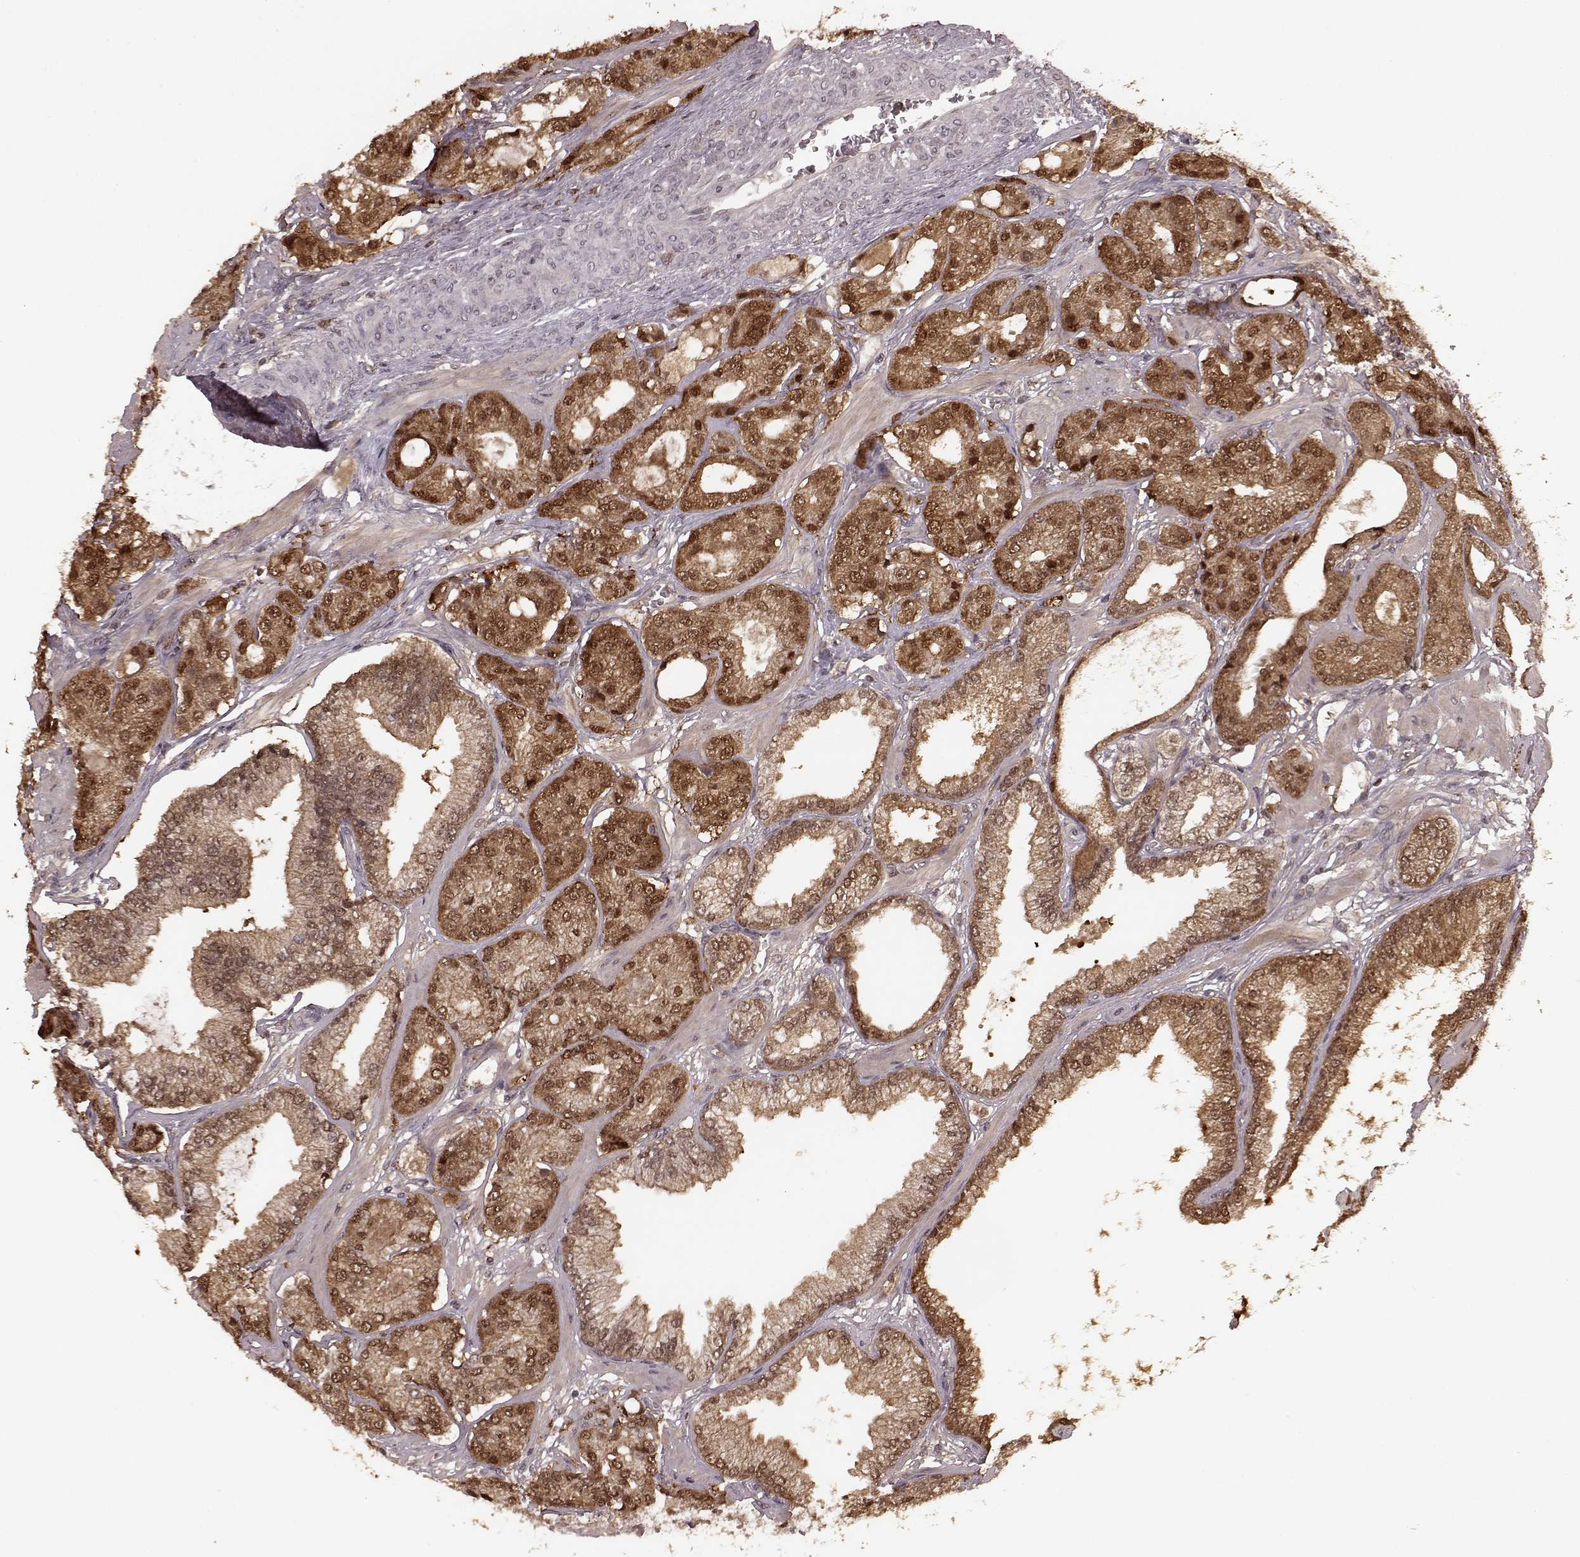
{"staining": {"intensity": "moderate", "quantity": ">75%", "location": "cytoplasmic/membranous,nuclear"}, "tissue": "prostate cancer", "cell_type": "Tumor cells", "image_type": "cancer", "snomed": [{"axis": "morphology", "description": "Adenocarcinoma, NOS"}, {"axis": "topography", "description": "Prostate"}], "caption": "This is a micrograph of IHC staining of prostate adenocarcinoma, which shows moderate positivity in the cytoplasmic/membranous and nuclear of tumor cells.", "gene": "GSS", "patient": {"sex": "male", "age": 64}}